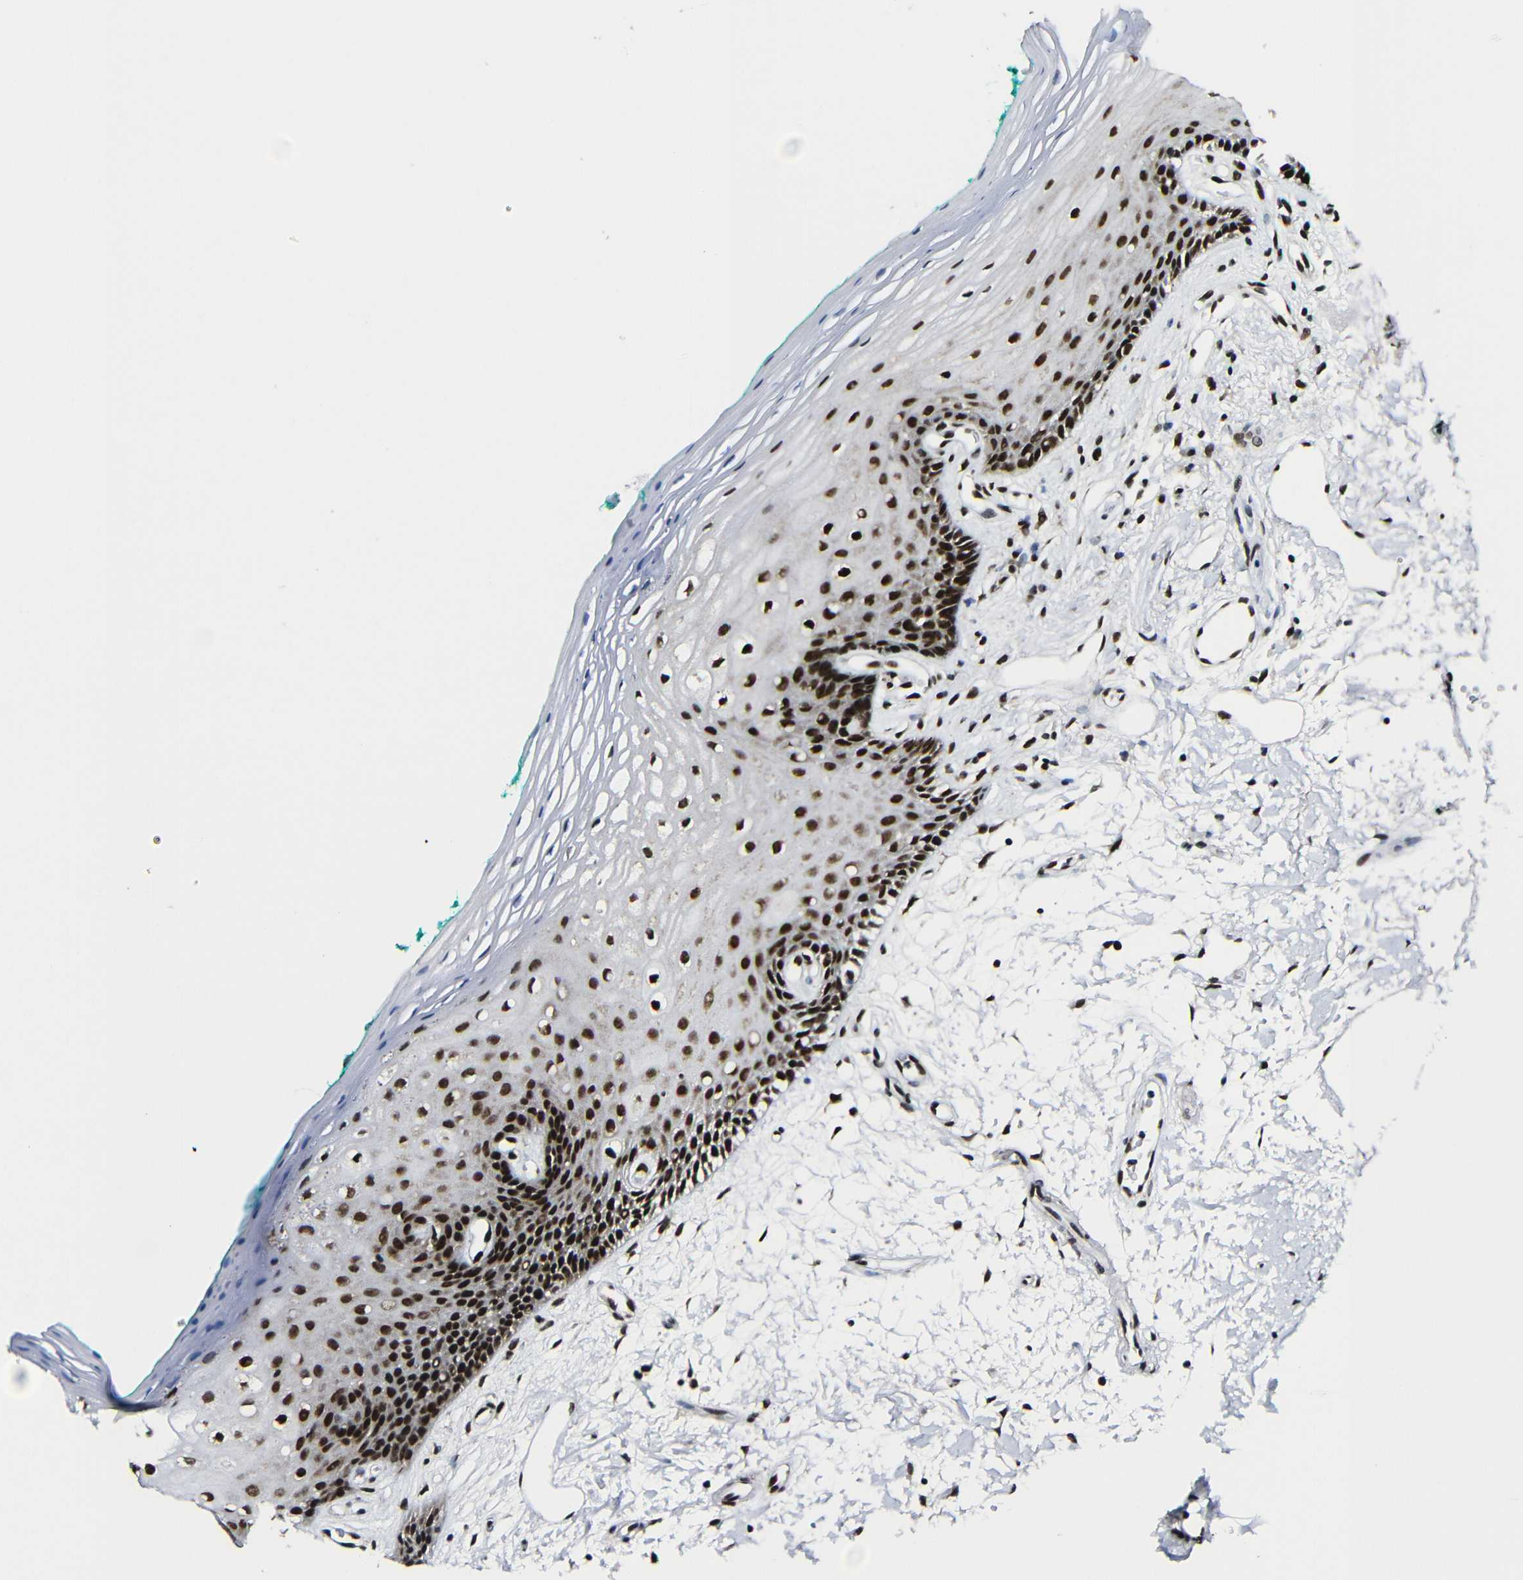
{"staining": {"intensity": "strong", "quantity": ">75%", "location": "nuclear"}, "tissue": "oral mucosa", "cell_type": "Squamous epithelial cells", "image_type": "normal", "snomed": [{"axis": "morphology", "description": "Normal tissue, NOS"}, {"axis": "topography", "description": "Skeletal muscle"}, {"axis": "topography", "description": "Oral tissue"}, {"axis": "topography", "description": "Peripheral nerve tissue"}], "caption": "DAB immunohistochemical staining of normal oral mucosa displays strong nuclear protein staining in approximately >75% of squamous epithelial cells. (IHC, brightfield microscopy, high magnification).", "gene": "PTBP1", "patient": {"sex": "female", "age": 84}}